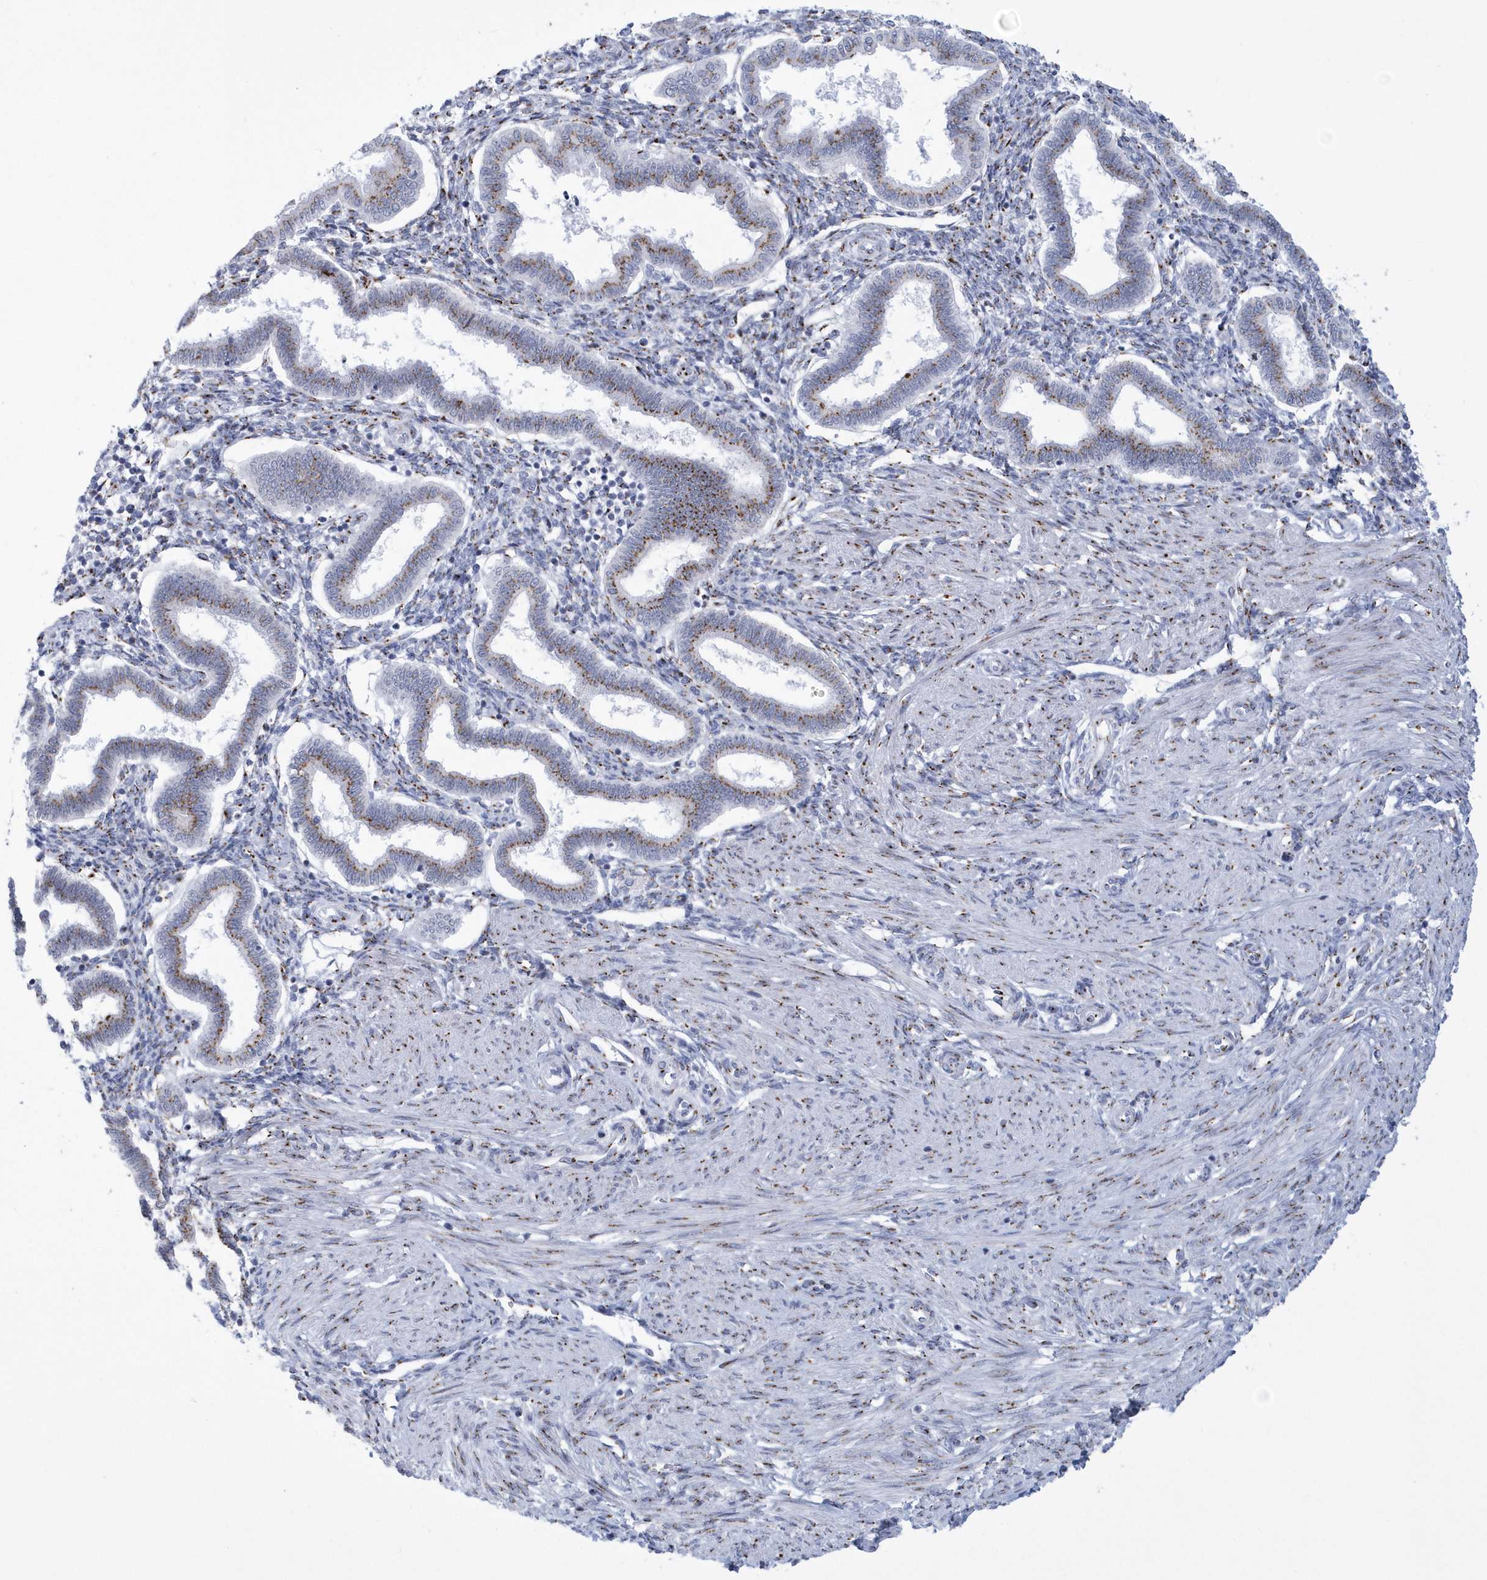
{"staining": {"intensity": "moderate", "quantity": "25%-75%", "location": "cytoplasmic/membranous"}, "tissue": "endometrium", "cell_type": "Cells in endometrial stroma", "image_type": "normal", "snomed": [{"axis": "morphology", "description": "Normal tissue, NOS"}, {"axis": "topography", "description": "Endometrium"}], "caption": "Endometrium was stained to show a protein in brown. There is medium levels of moderate cytoplasmic/membranous staining in approximately 25%-75% of cells in endometrial stroma. (DAB = brown stain, brightfield microscopy at high magnification).", "gene": "SLX9", "patient": {"sex": "female", "age": 24}}